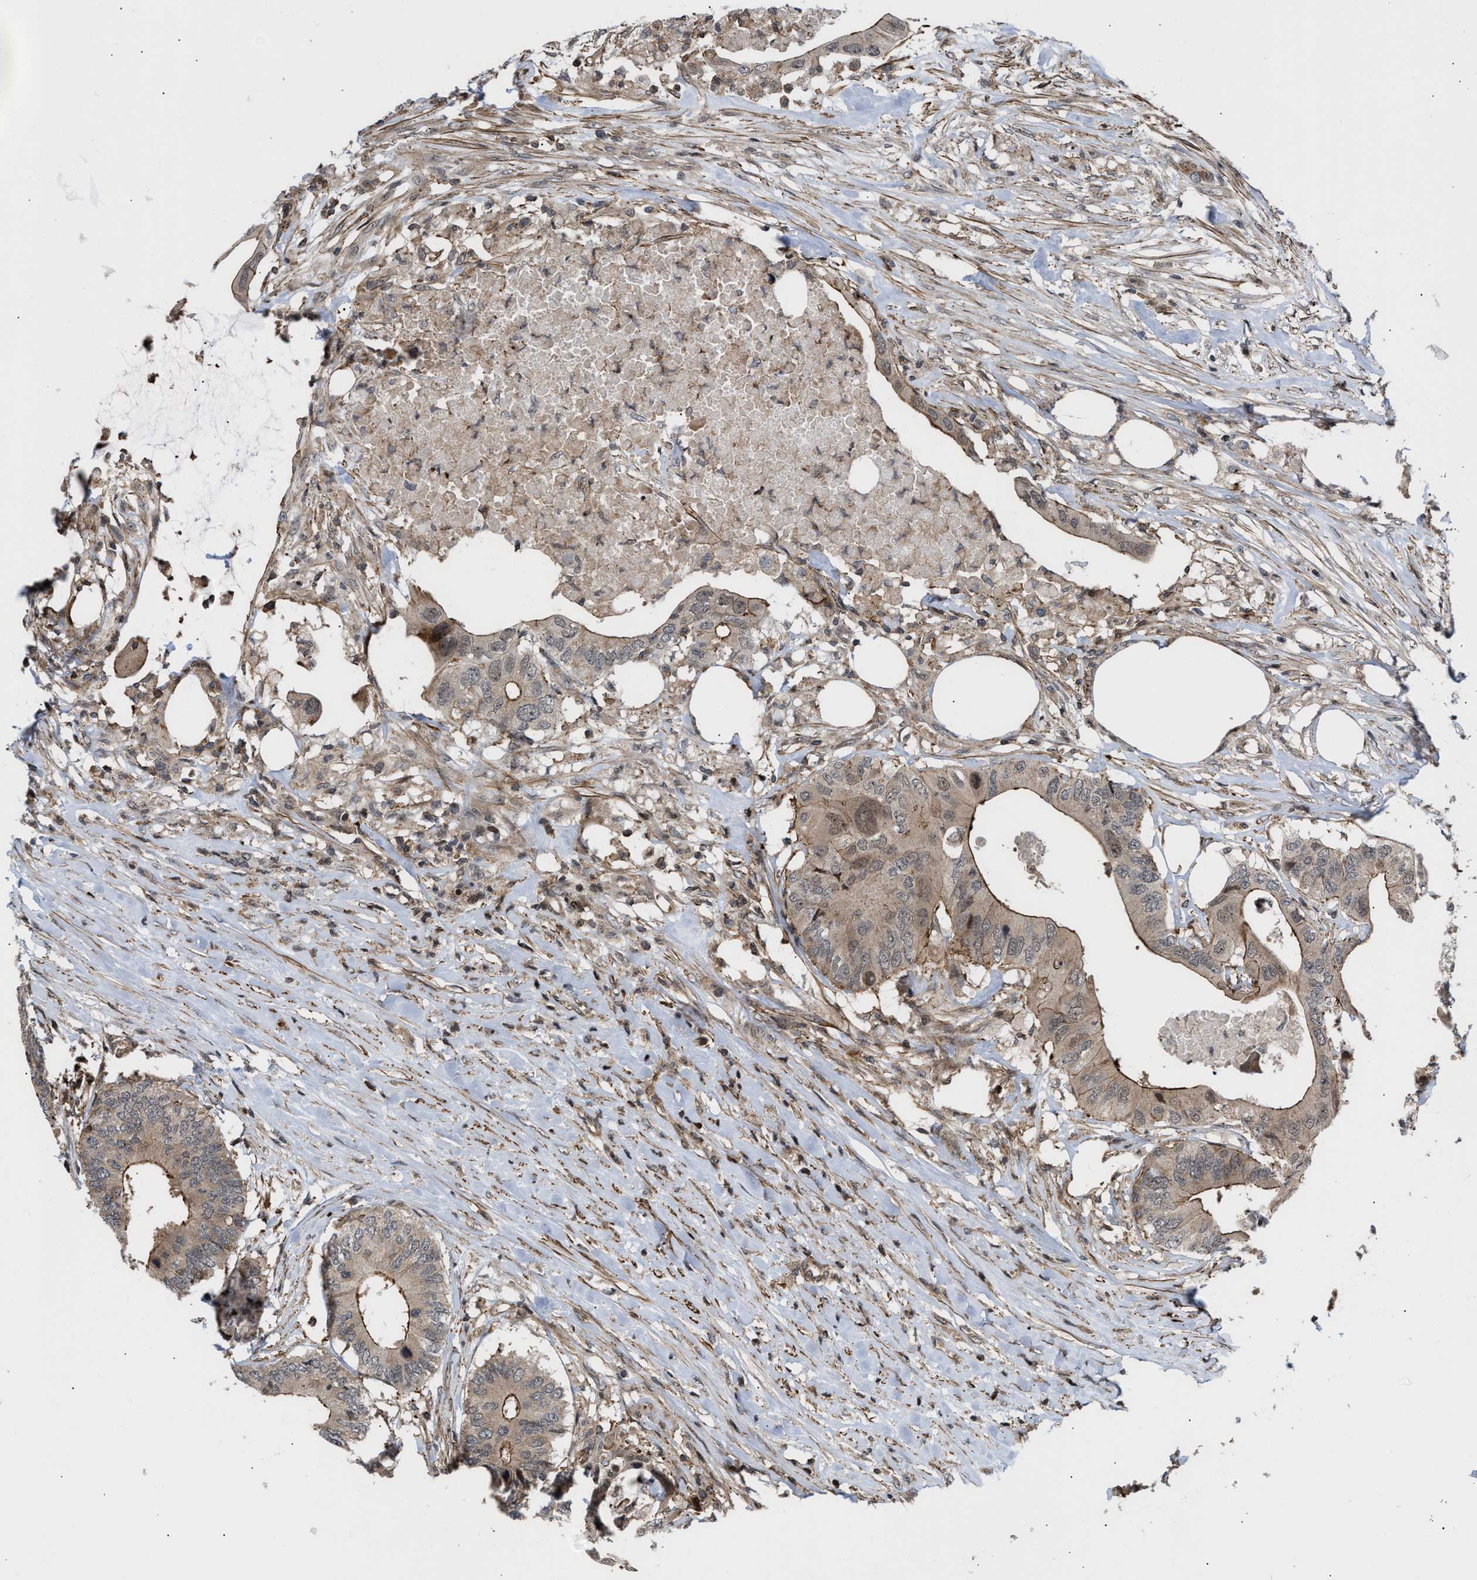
{"staining": {"intensity": "moderate", "quantity": ">75%", "location": "cytoplasmic/membranous"}, "tissue": "colorectal cancer", "cell_type": "Tumor cells", "image_type": "cancer", "snomed": [{"axis": "morphology", "description": "Adenocarcinoma, NOS"}, {"axis": "topography", "description": "Colon"}], "caption": "Colorectal cancer (adenocarcinoma) tissue shows moderate cytoplasmic/membranous expression in approximately >75% of tumor cells", "gene": "STAU2", "patient": {"sex": "male", "age": 71}}